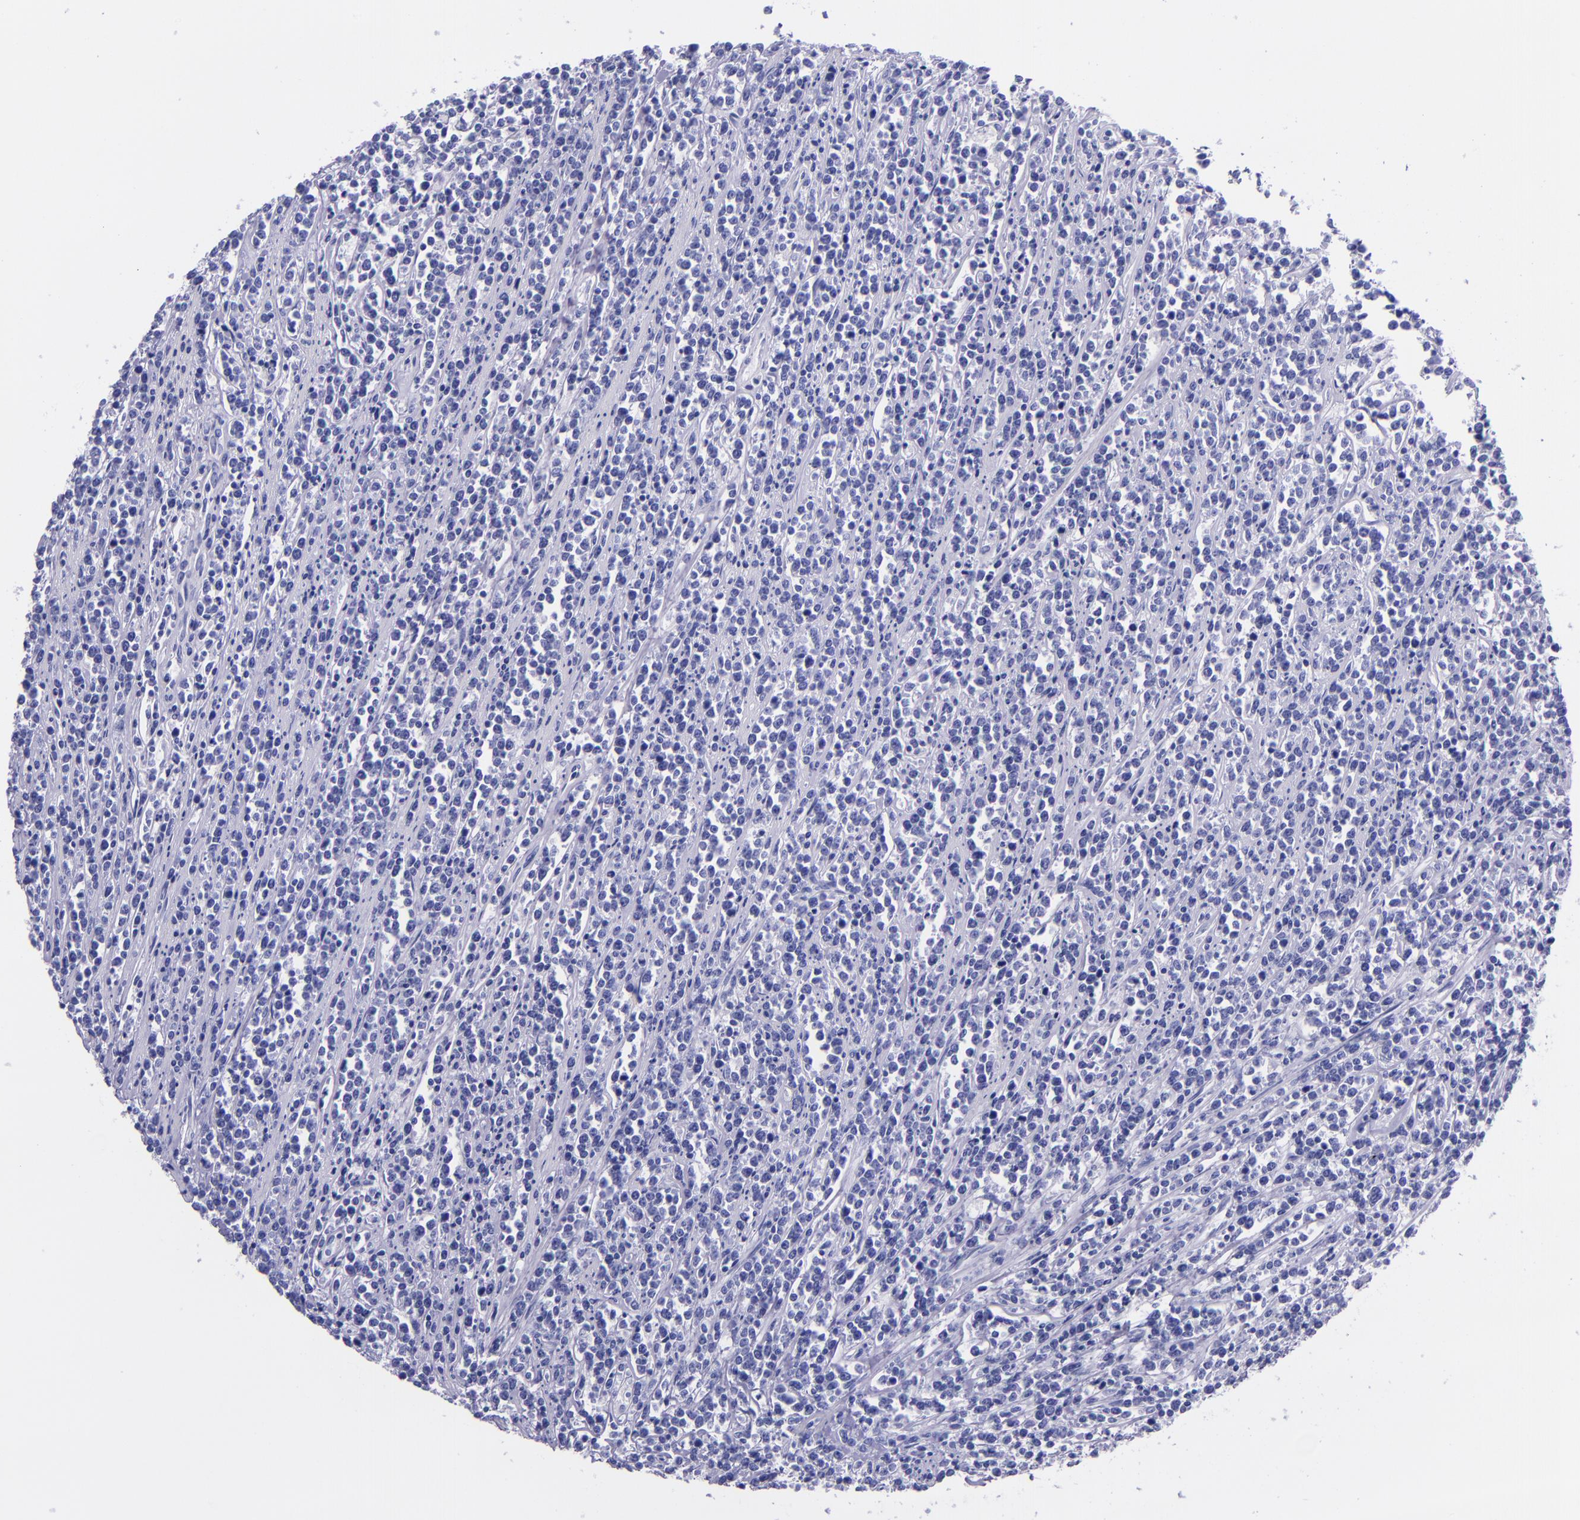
{"staining": {"intensity": "negative", "quantity": "none", "location": "none"}, "tissue": "lymphoma", "cell_type": "Tumor cells", "image_type": "cancer", "snomed": [{"axis": "morphology", "description": "Malignant lymphoma, non-Hodgkin's type, High grade"}, {"axis": "topography", "description": "Small intestine"}, {"axis": "topography", "description": "Colon"}], "caption": "High-grade malignant lymphoma, non-Hodgkin's type was stained to show a protein in brown. There is no significant positivity in tumor cells.", "gene": "SLPI", "patient": {"sex": "male", "age": 8}}